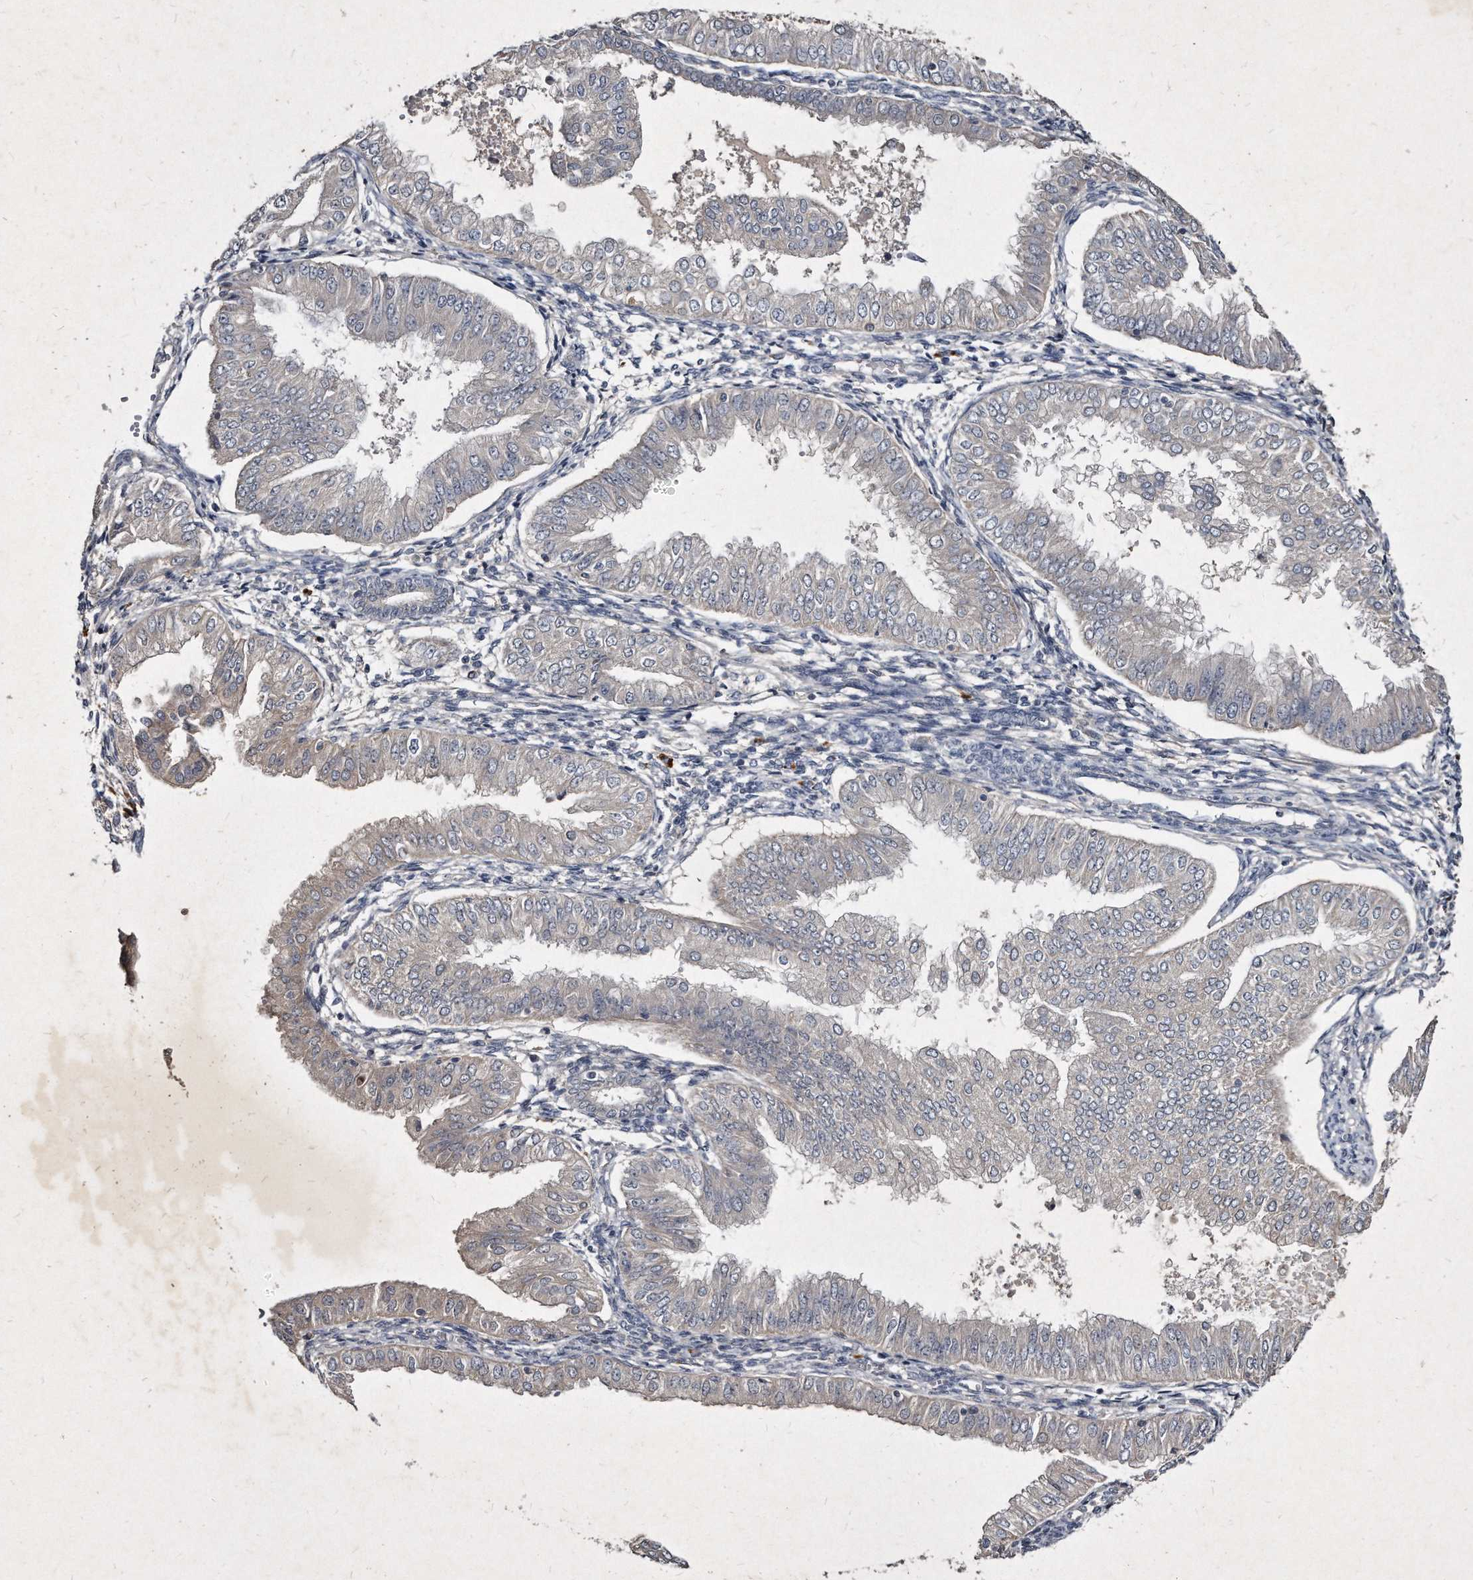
{"staining": {"intensity": "negative", "quantity": "none", "location": "none"}, "tissue": "endometrial cancer", "cell_type": "Tumor cells", "image_type": "cancer", "snomed": [{"axis": "morphology", "description": "Normal tissue, NOS"}, {"axis": "morphology", "description": "Adenocarcinoma, NOS"}, {"axis": "topography", "description": "Endometrium"}], "caption": "The micrograph demonstrates no significant staining in tumor cells of endometrial cancer.", "gene": "KLHDC3", "patient": {"sex": "female", "age": 53}}